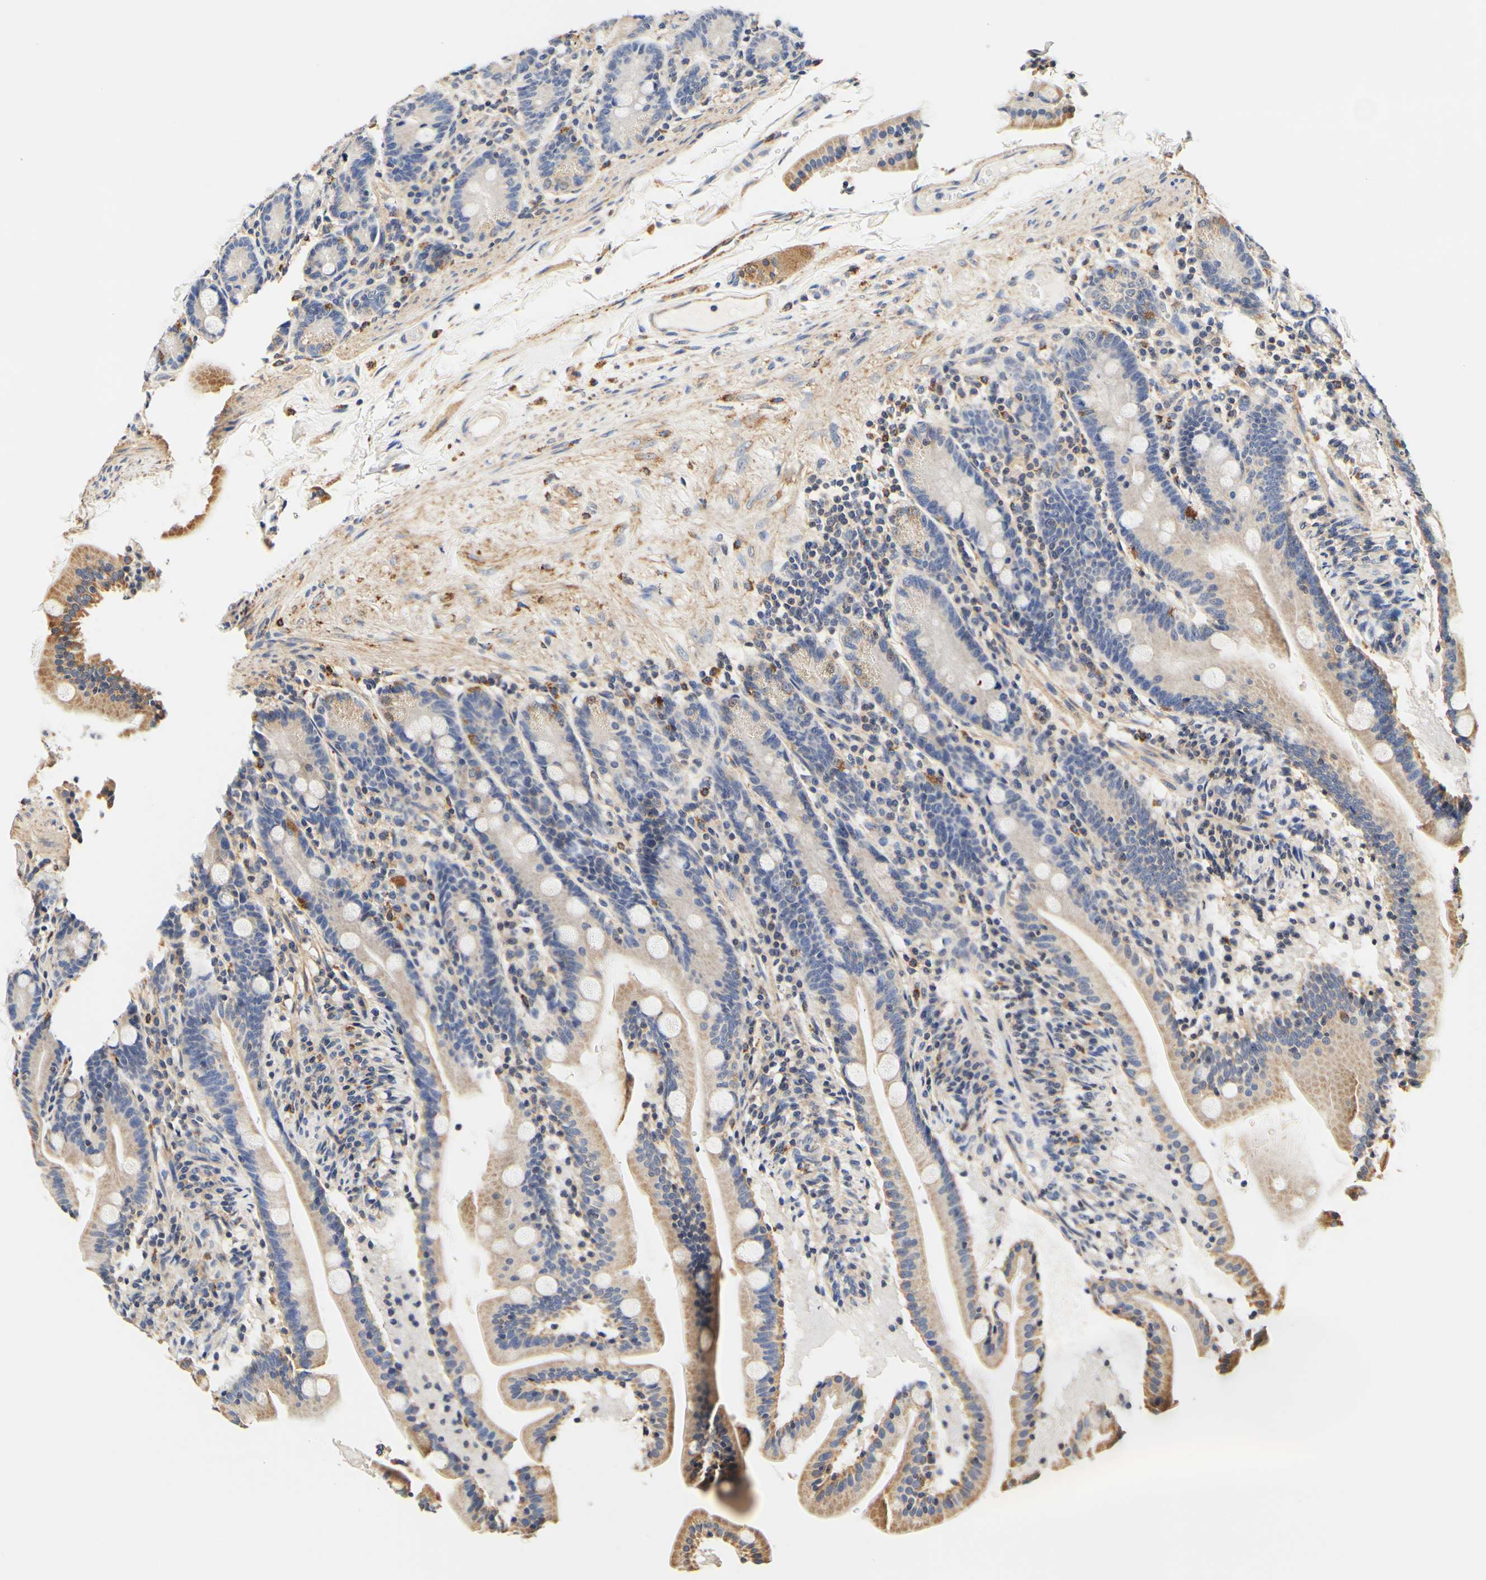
{"staining": {"intensity": "weak", "quantity": "25%-75%", "location": "cytoplasmic/membranous"}, "tissue": "duodenum", "cell_type": "Glandular cells", "image_type": "normal", "snomed": [{"axis": "morphology", "description": "Normal tissue, NOS"}, {"axis": "topography", "description": "Duodenum"}], "caption": "Glandular cells exhibit weak cytoplasmic/membranous expression in approximately 25%-75% of cells in unremarkable duodenum.", "gene": "CAMK4", "patient": {"sex": "male", "age": 54}}